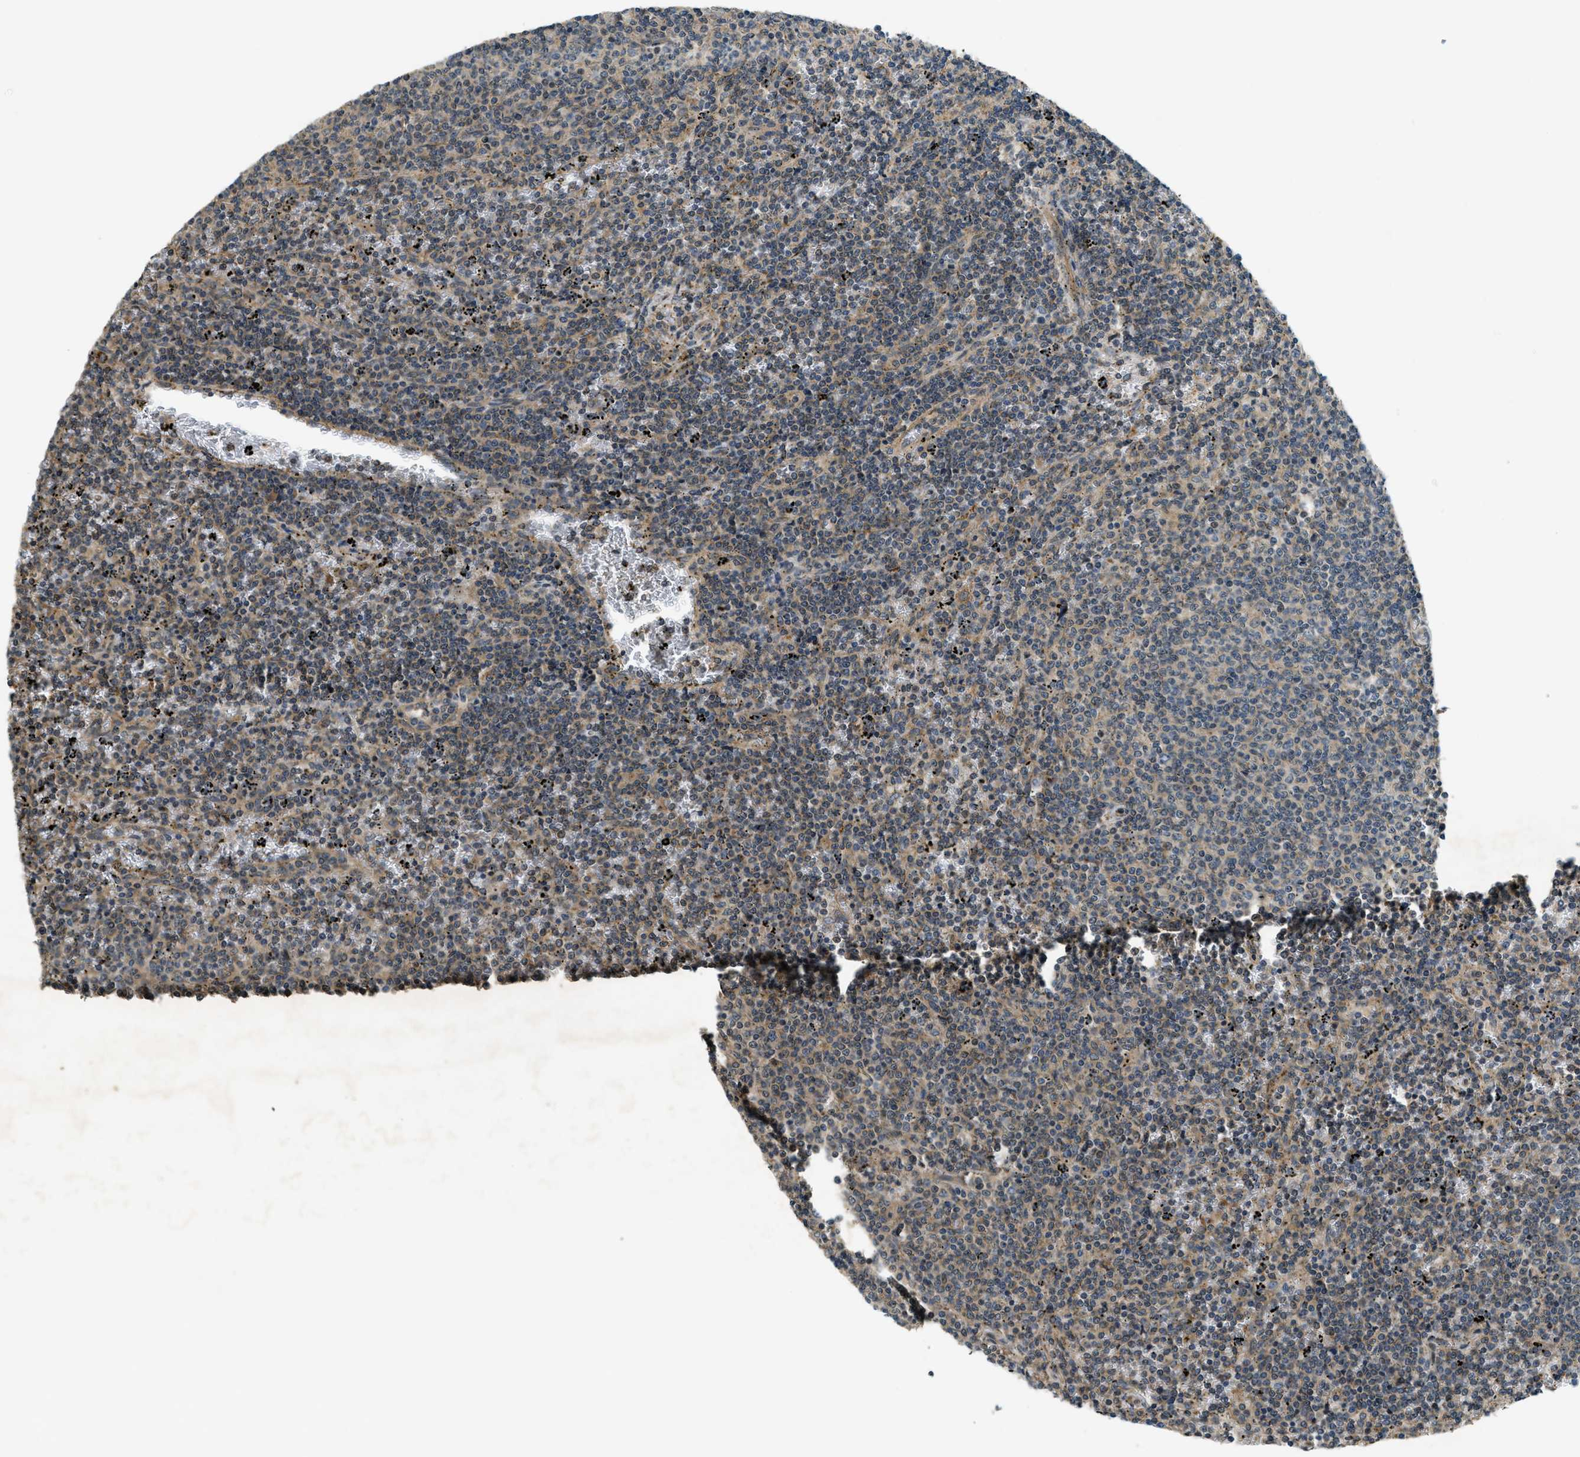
{"staining": {"intensity": "weak", "quantity": "<25%", "location": "cytoplasmic/membranous"}, "tissue": "lymphoma", "cell_type": "Tumor cells", "image_type": "cancer", "snomed": [{"axis": "morphology", "description": "Malignant lymphoma, non-Hodgkin's type, Low grade"}, {"axis": "topography", "description": "Spleen"}], "caption": "The IHC image has no significant expression in tumor cells of lymphoma tissue.", "gene": "CDKN2C", "patient": {"sex": "female", "age": 50}}